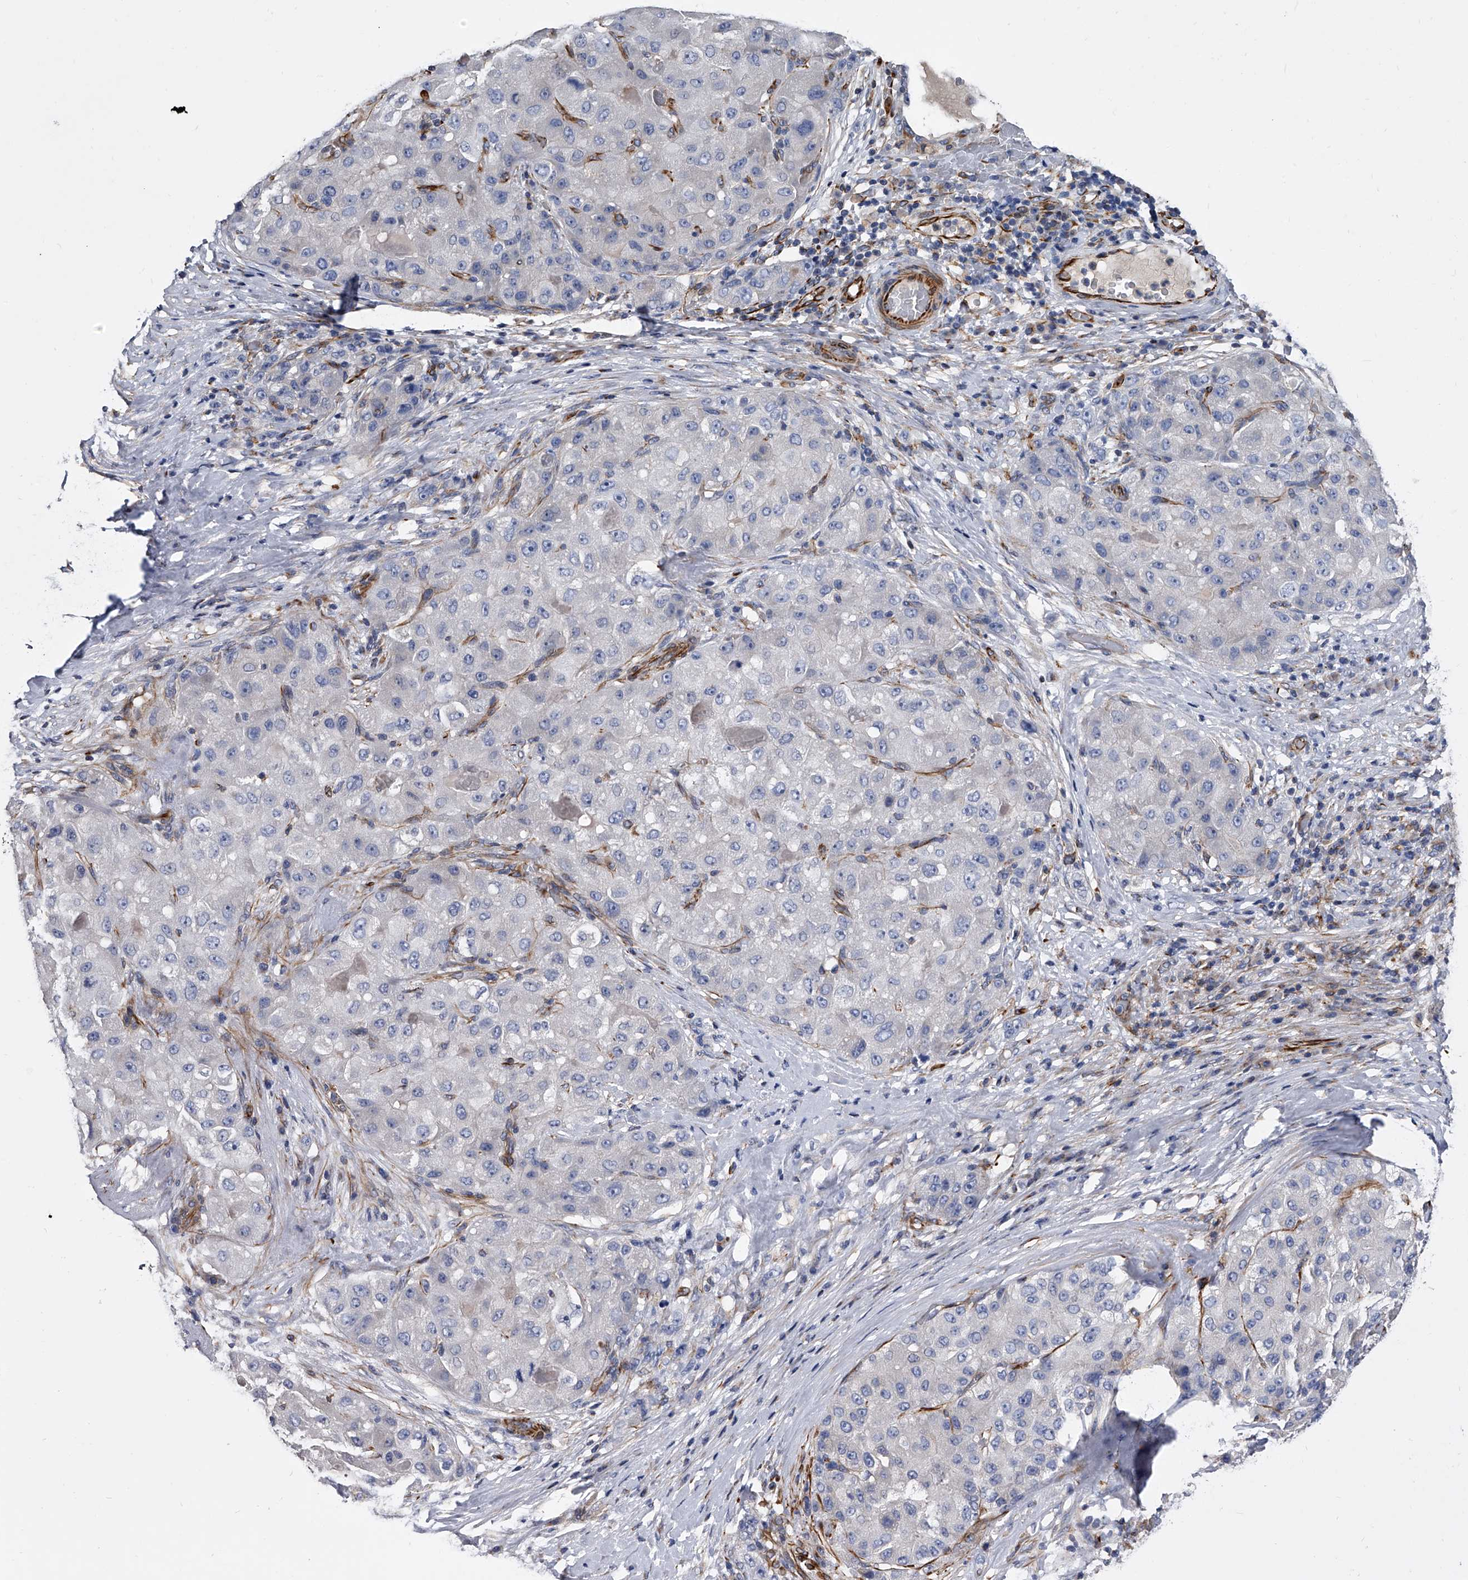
{"staining": {"intensity": "negative", "quantity": "none", "location": "none"}, "tissue": "liver cancer", "cell_type": "Tumor cells", "image_type": "cancer", "snomed": [{"axis": "morphology", "description": "Carcinoma, Hepatocellular, NOS"}, {"axis": "topography", "description": "Liver"}], "caption": "The immunohistochemistry (IHC) image has no significant staining in tumor cells of hepatocellular carcinoma (liver) tissue.", "gene": "EFCAB7", "patient": {"sex": "male", "age": 80}}